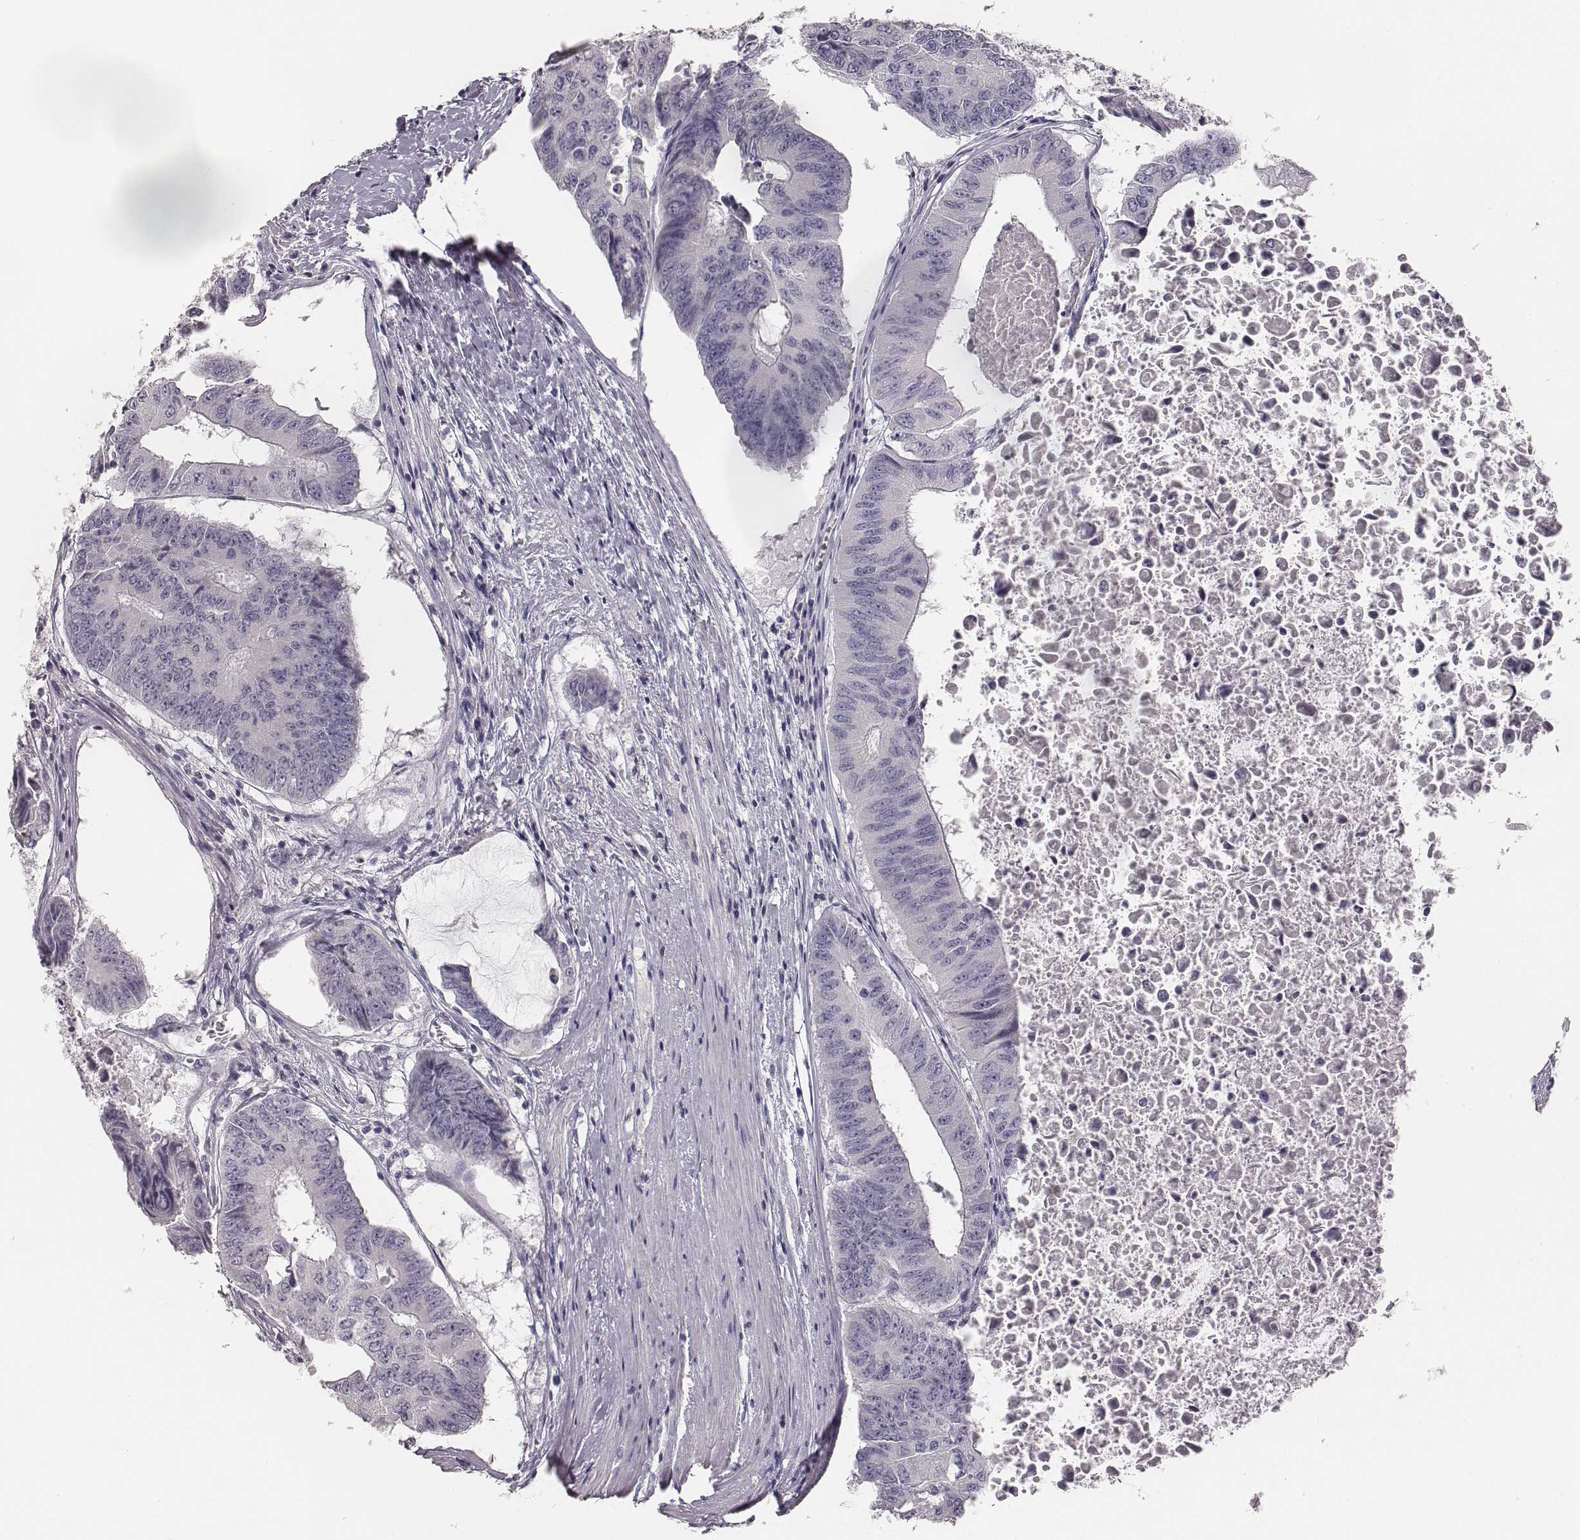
{"staining": {"intensity": "negative", "quantity": "none", "location": "none"}, "tissue": "colorectal cancer", "cell_type": "Tumor cells", "image_type": "cancer", "snomed": [{"axis": "morphology", "description": "Adenocarcinoma, NOS"}, {"axis": "topography", "description": "Rectum"}], "caption": "Tumor cells show no significant expression in colorectal cancer.", "gene": "MYH6", "patient": {"sex": "male", "age": 59}}